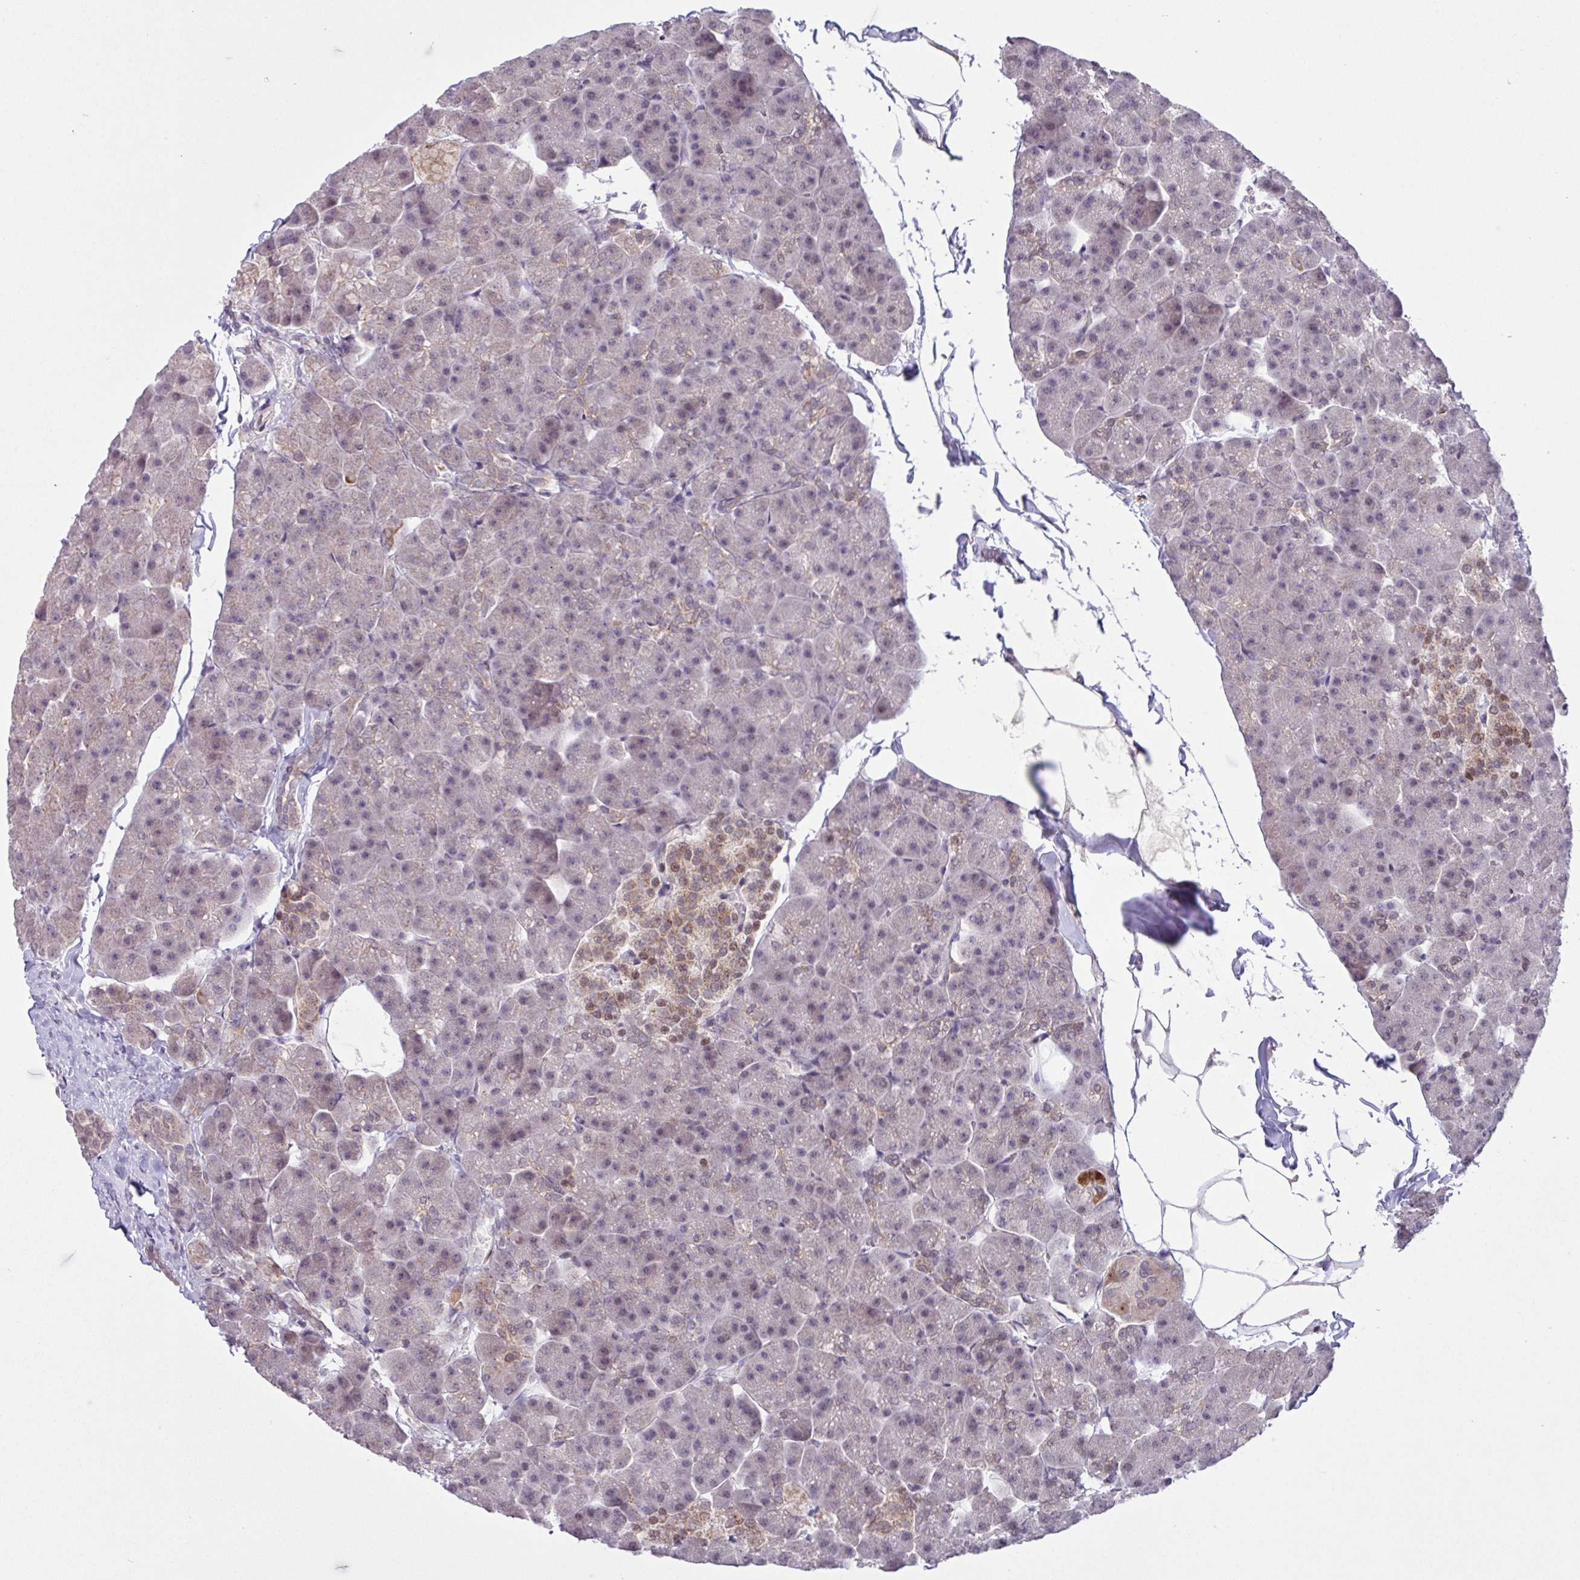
{"staining": {"intensity": "moderate", "quantity": "<25%", "location": "cytoplasmic/membranous,nuclear"}, "tissue": "pancreas", "cell_type": "Exocrine glandular cells", "image_type": "normal", "snomed": [{"axis": "morphology", "description": "Normal tissue, NOS"}, {"axis": "topography", "description": "Pancreas"}], "caption": "DAB immunohistochemical staining of benign pancreas shows moderate cytoplasmic/membranous,nuclear protein staining in approximately <25% of exocrine glandular cells. The protein is stained brown, and the nuclei are stained in blue (DAB IHC with brightfield microscopy, high magnification).", "gene": "BRD3", "patient": {"sex": "male", "age": 35}}